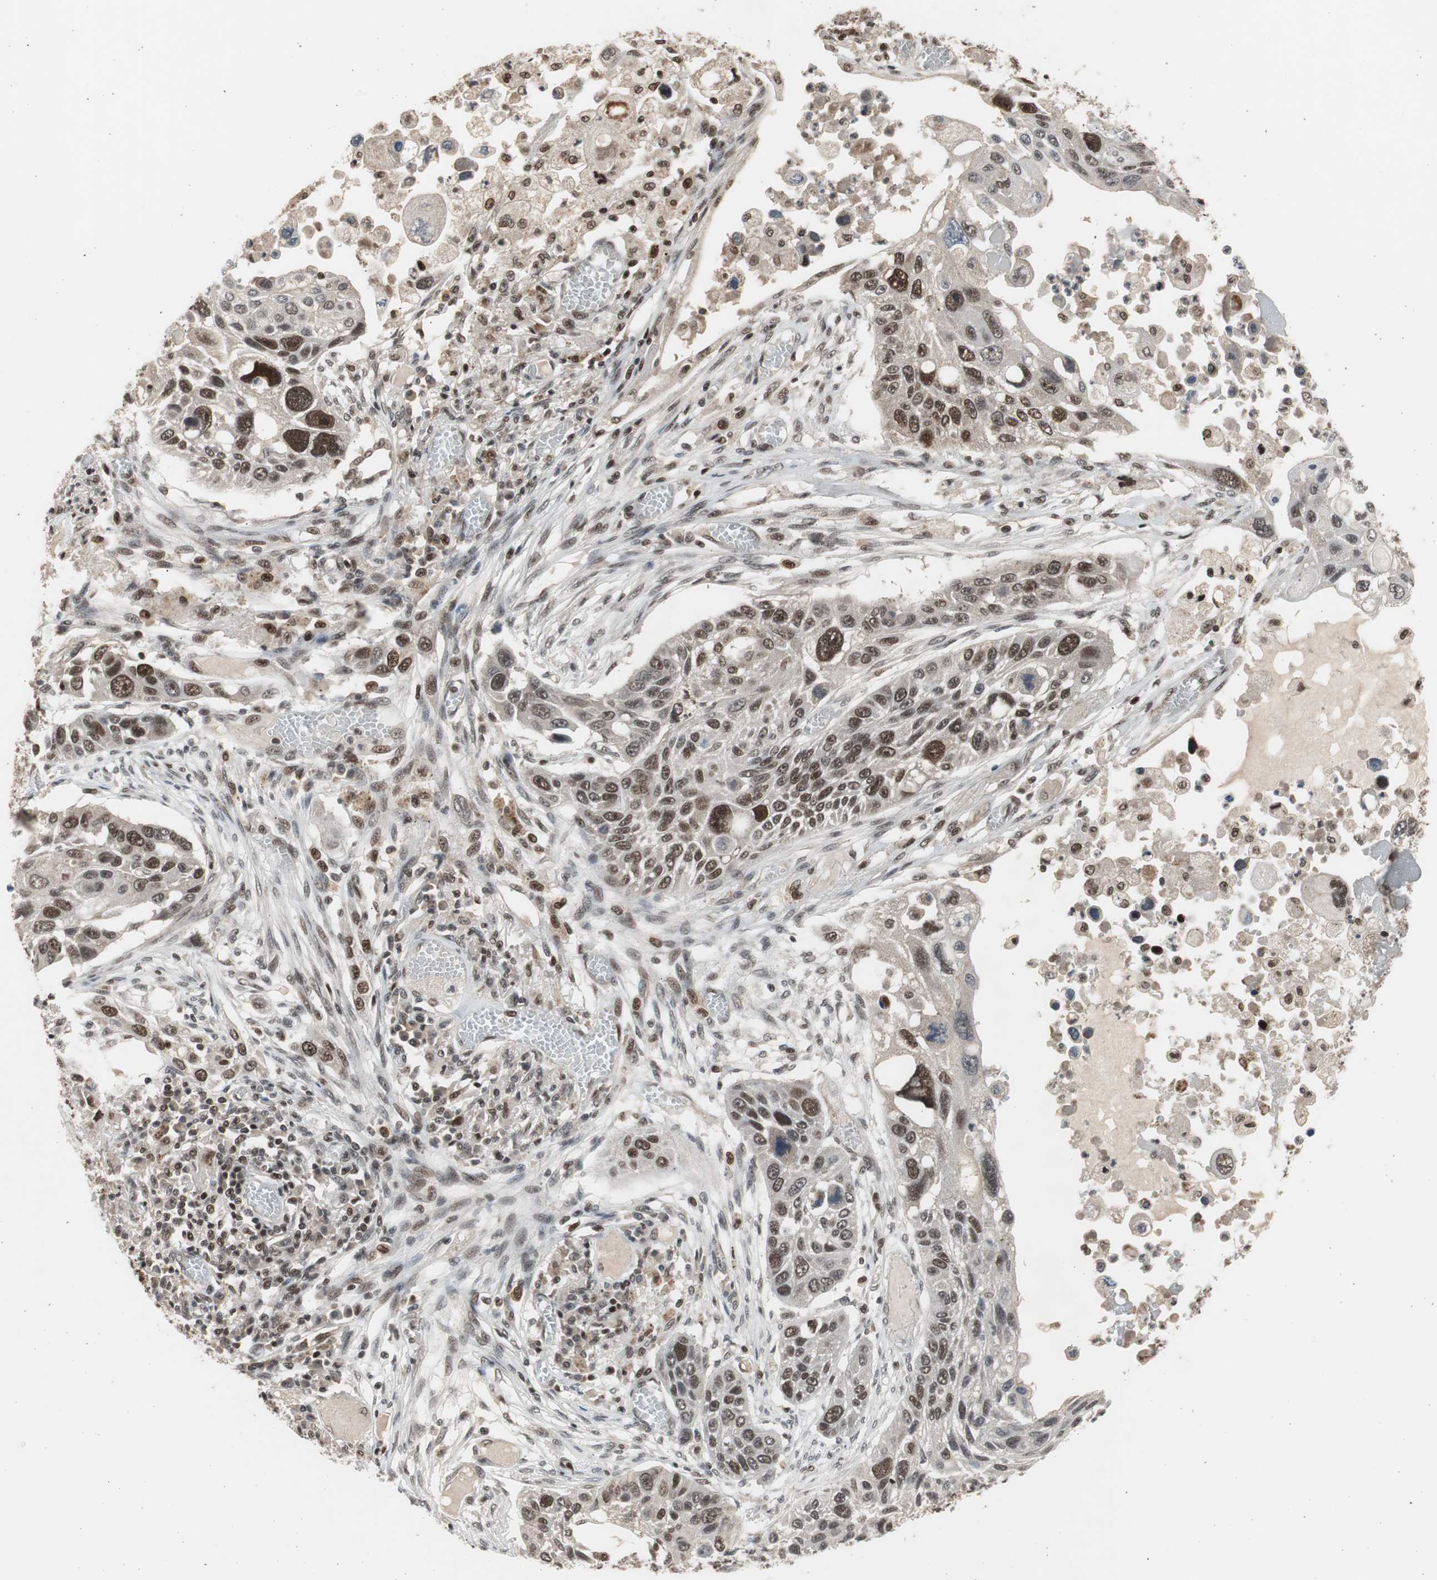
{"staining": {"intensity": "strong", "quantity": ">75%", "location": "nuclear"}, "tissue": "lung cancer", "cell_type": "Tumor cells", "image_type": "cancer", "snomed": [{"axis": "morphology", "description": "Squamous cell carcinoma, NOS"}, {"axis": "topography", "description": "Lung"}], "caption": "Human lung squamous cell carcinoma stained for a protein (brown) shows strong nuclear positive expression in approximately >75% of tumor cells.", "gene": "RPA1", "patient": {"sex": "male", "age": 71}}